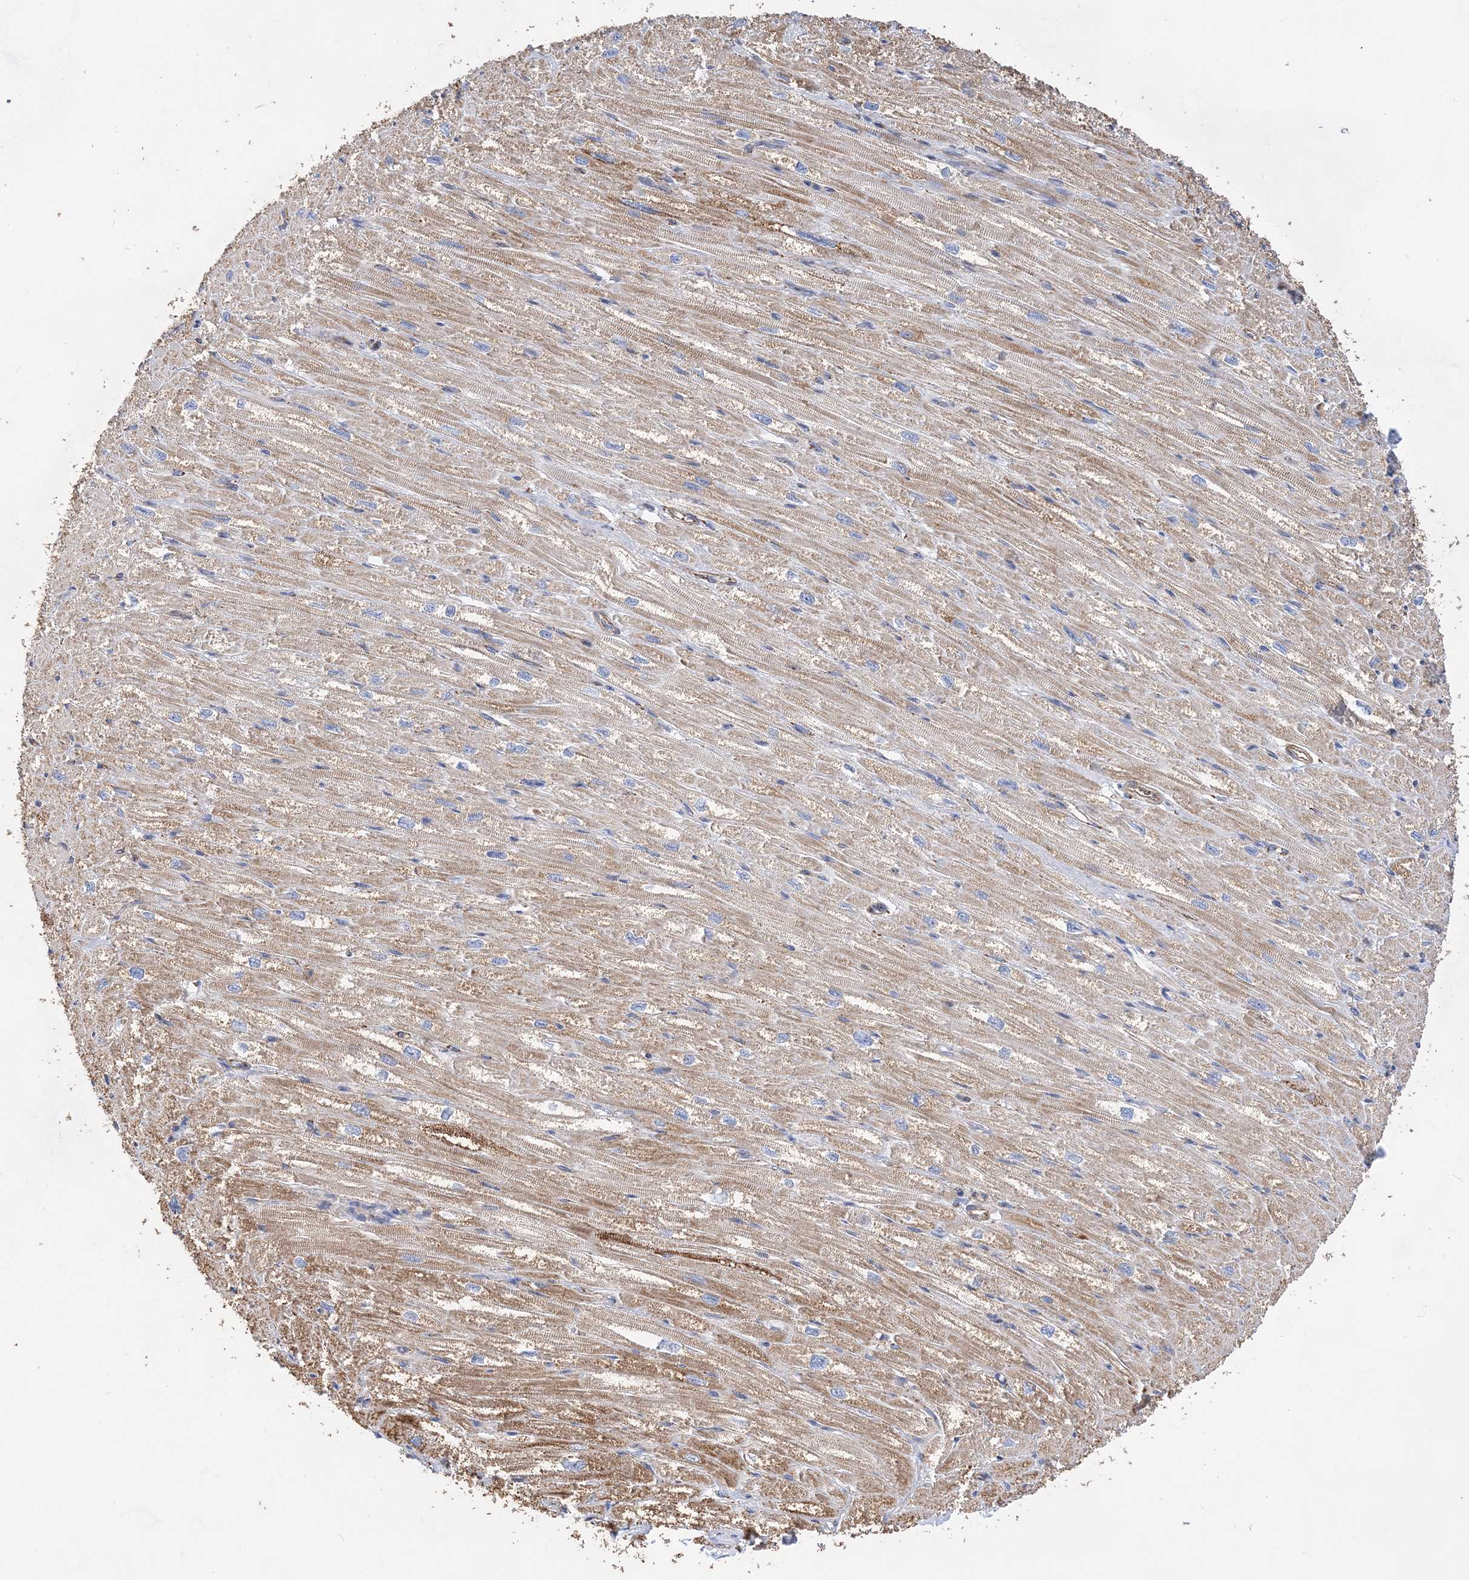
{"staining": {"intensity": "moderate", "quantity": ">75%", "location": "cytoplasmic/membranous"}, "tissue": "heart muscle", "cell_type": "Cardiomyocytes", "image_type": "normal", "snomed": [{"axis": "morphology", "description": "Normal tissue, NOS"}, {"axis": "topography", "description": "Heart"}], "caption": "High-power microscopy captured an IHC histopathology image of benign heart muscle, revealing moderate cytoplasmic/membranous expression in about >75% of cardiomyocytes.", "gene": "ACOT9", "patient": {"sex": "male", "age": 50}}